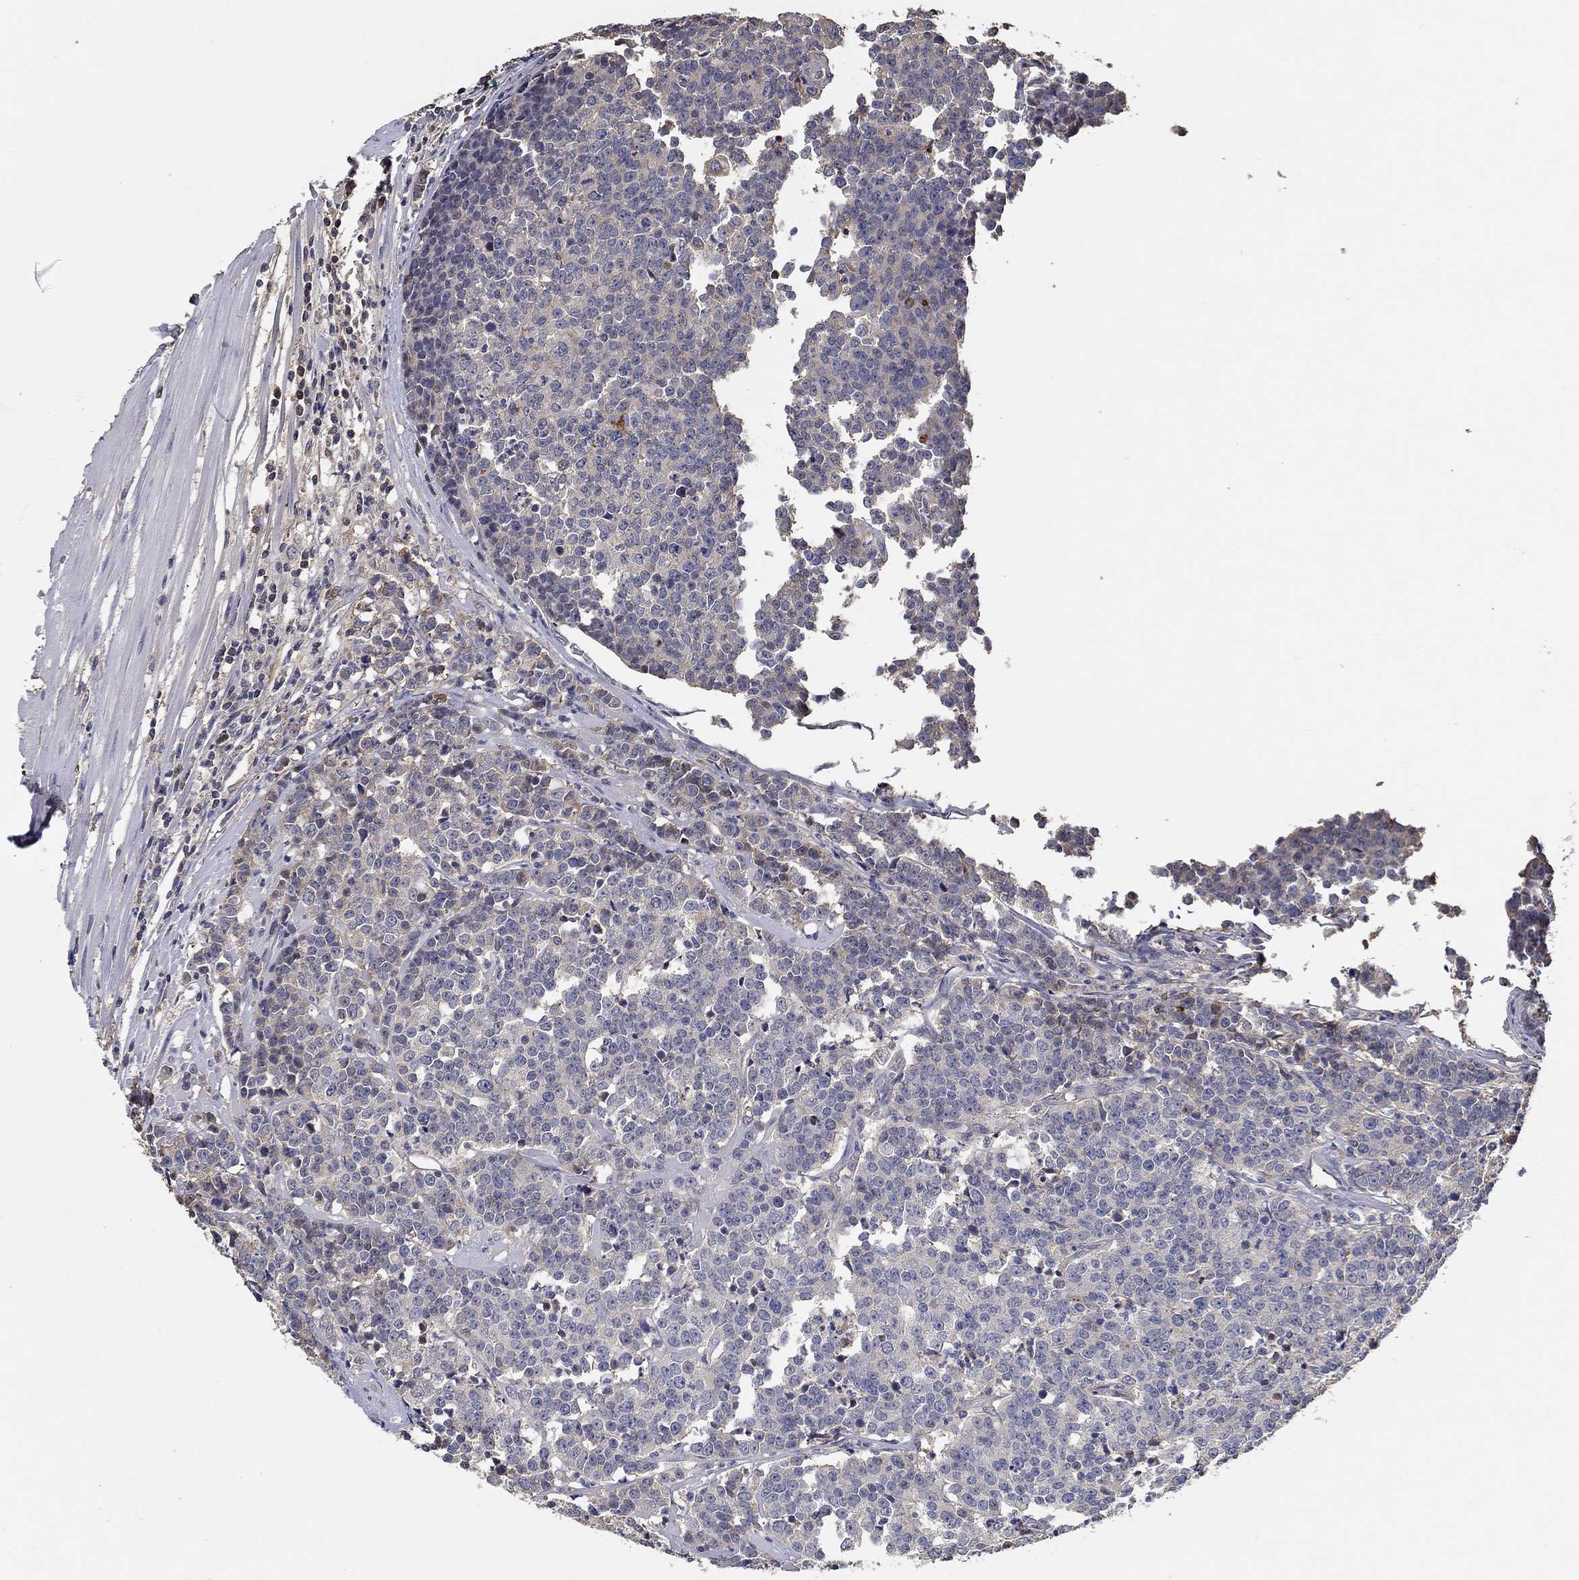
{"staining": {"intensity": "negative", "quantity": "none", "location": "none"}, "tissue": "prostate cancer", "cell_type": "Tumor cells", "image_type": "cancer", "snomed": [{"axis": "morphology", "description": "Adenocarcinoma, NOS"}, {"axis": "topography", "description": "Prostate"}], "caption": "Immunohistochemical staining of human prostate cancer (adenocarcinoma) exhibits no significant positivity in tumor cells.", "gene": "IL10", "patient": {"sex": "male", "age": 67}}